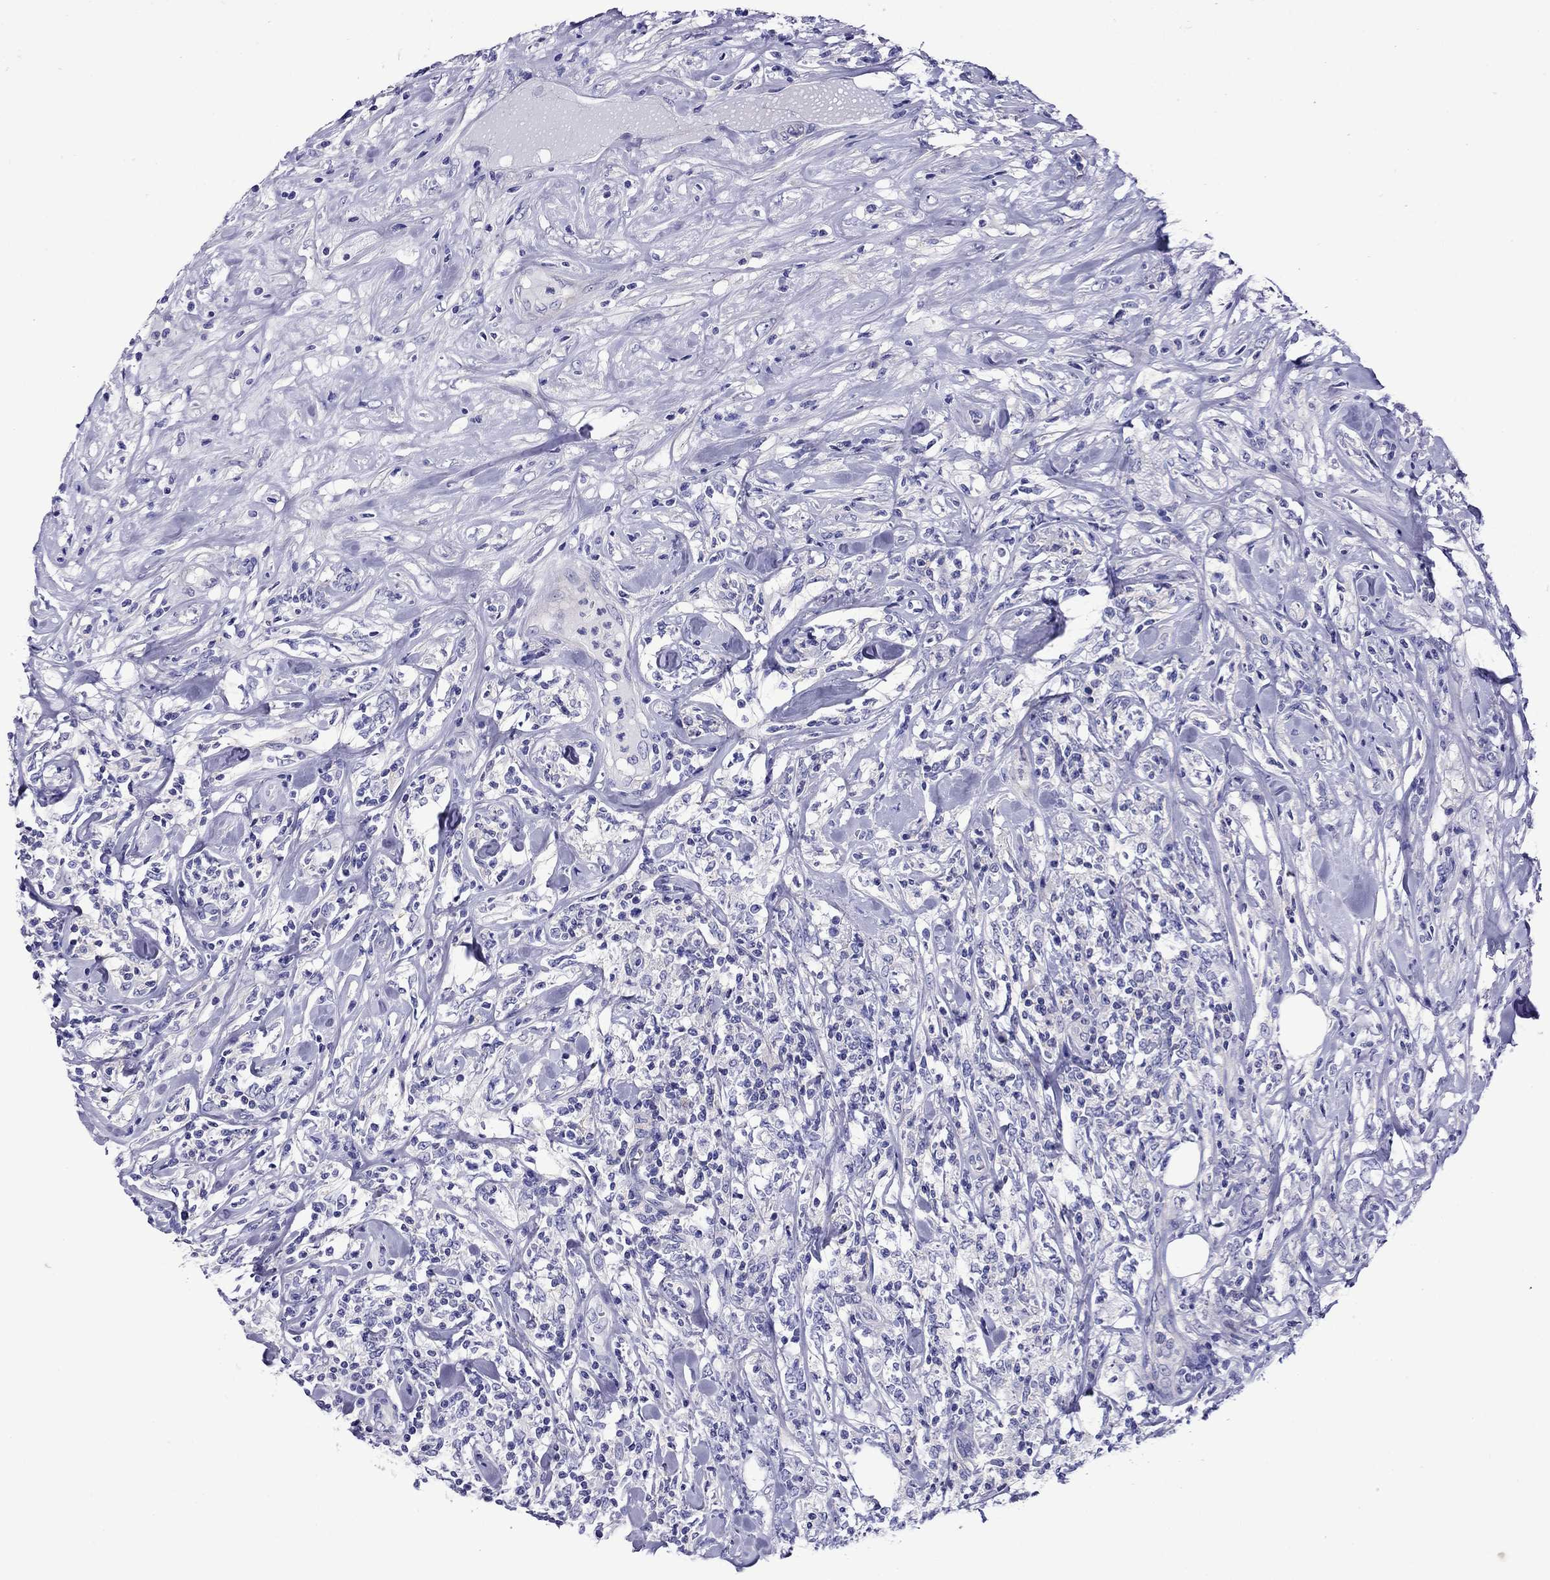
{"staining": {"intensity": "negative", "quantity": "none", "location": "none"}, "tissue": "lymphoma", "cell_type": "Tumor cells", "image_type": "cancer", "snomed": [{"axis": "morphology", "description": "Malignant lymphoma, non-Hodgkin's type, High grade"}, {"axis": "topography", "description": "Lymph node"}], "caption": "Immunohistochemistry (IHC) image of neoplastic tissue: lymphoma stained with DAB (3,3'-diaminobenzidine) shows no significant protein expression in tumor cells.", "gene": "SCG2", "patient": {"sex": "female", "age": 84}}